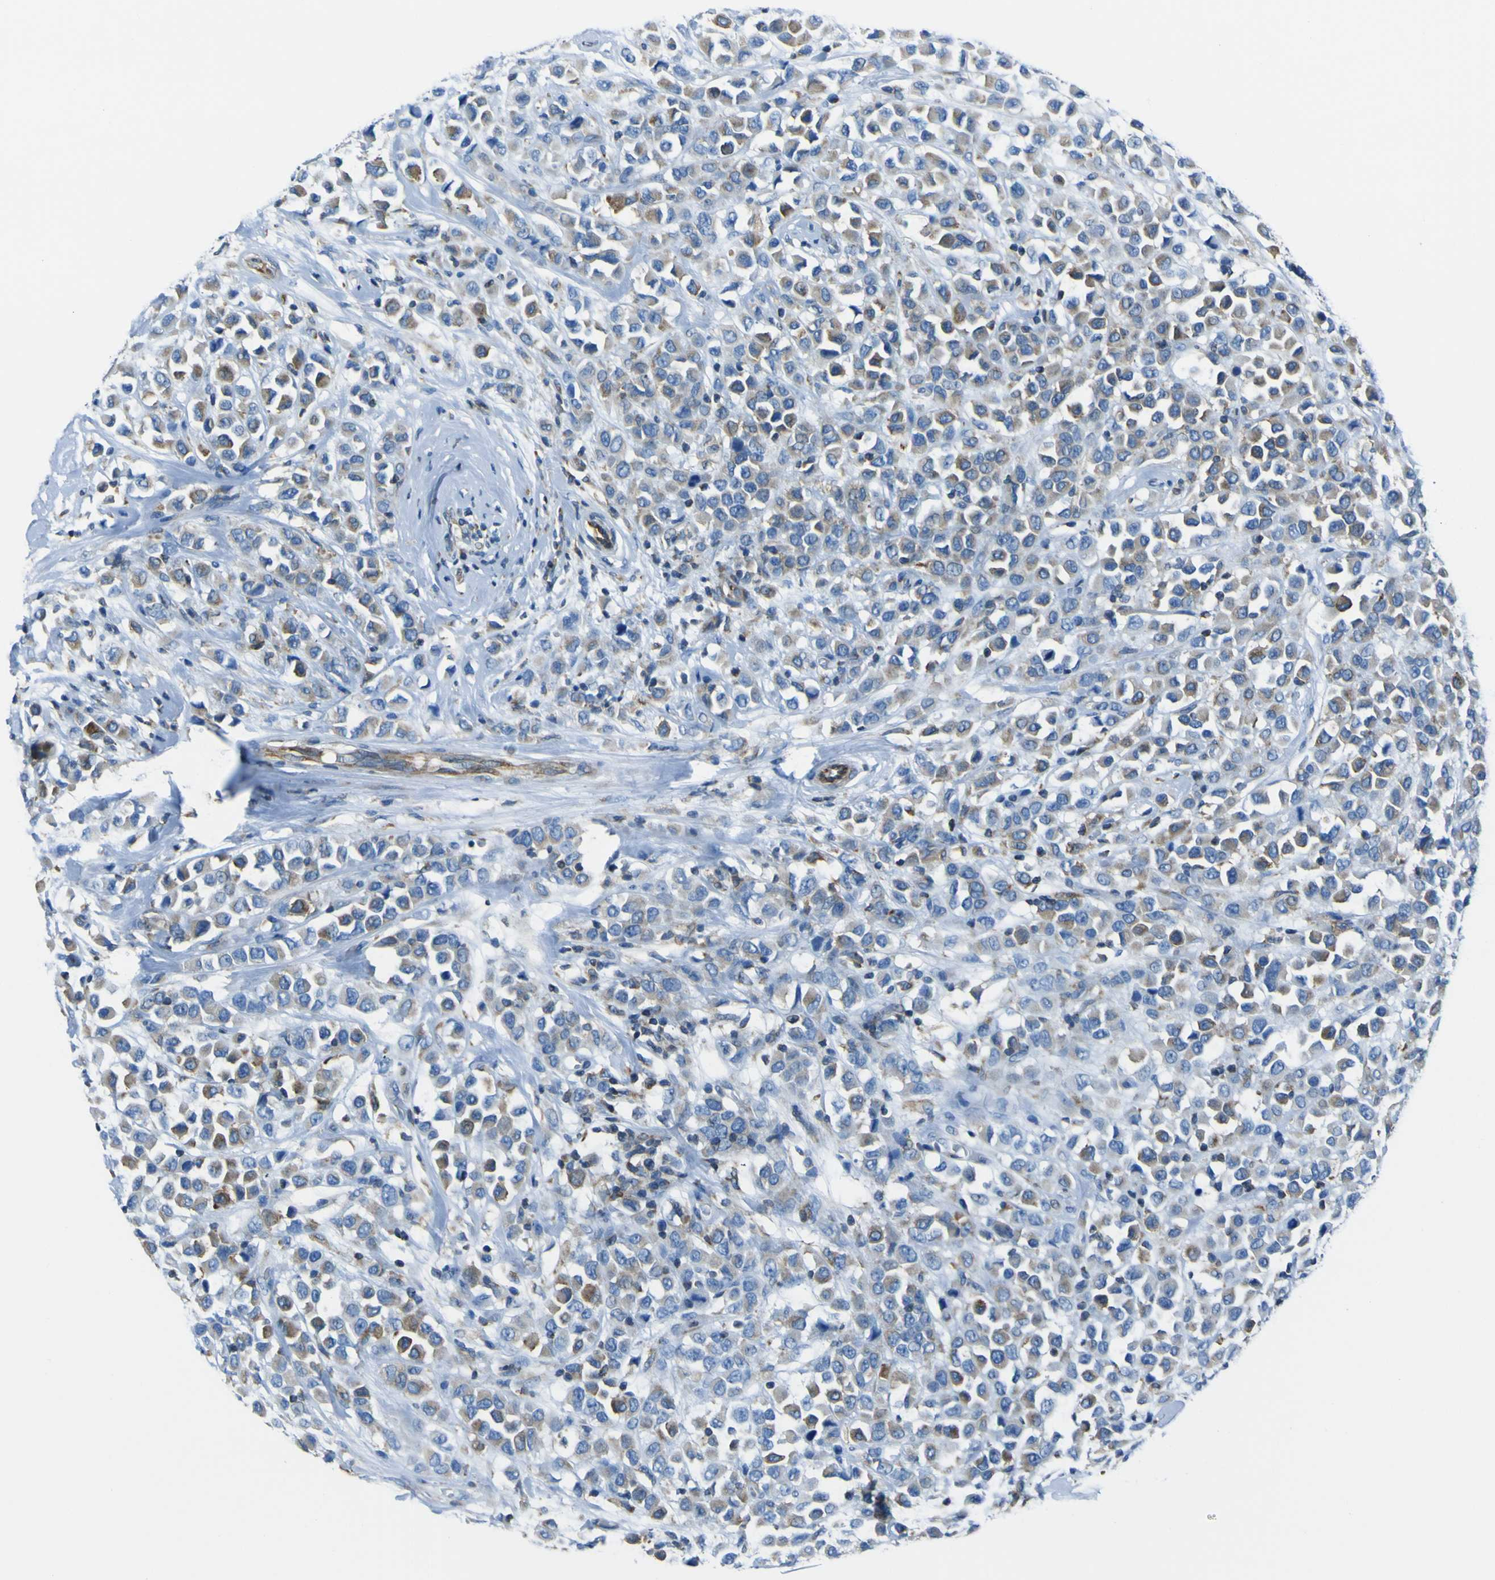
{"staining": {"intensity": "moderate", "quantity": ">75%", "location": "cytoplasmic/membranous"}, "tissue": "breast cancer", "cell_type": "Tumor cells", "image_type": "cancer", "snomed": [{"axis": "morphology", "description": "Duct carcinoma"}, {"axis": "topography", "description": "Breast"}], "caption": "Immunohistochemical staining of human infiltrating ductal carcinoma (breast) displays medium levels of moderate cytoplasmic/membranous positivity in approximately >75% of tumor cells.", "gene": "STIM1", "patient": {"sex": "female", "age": 61}}